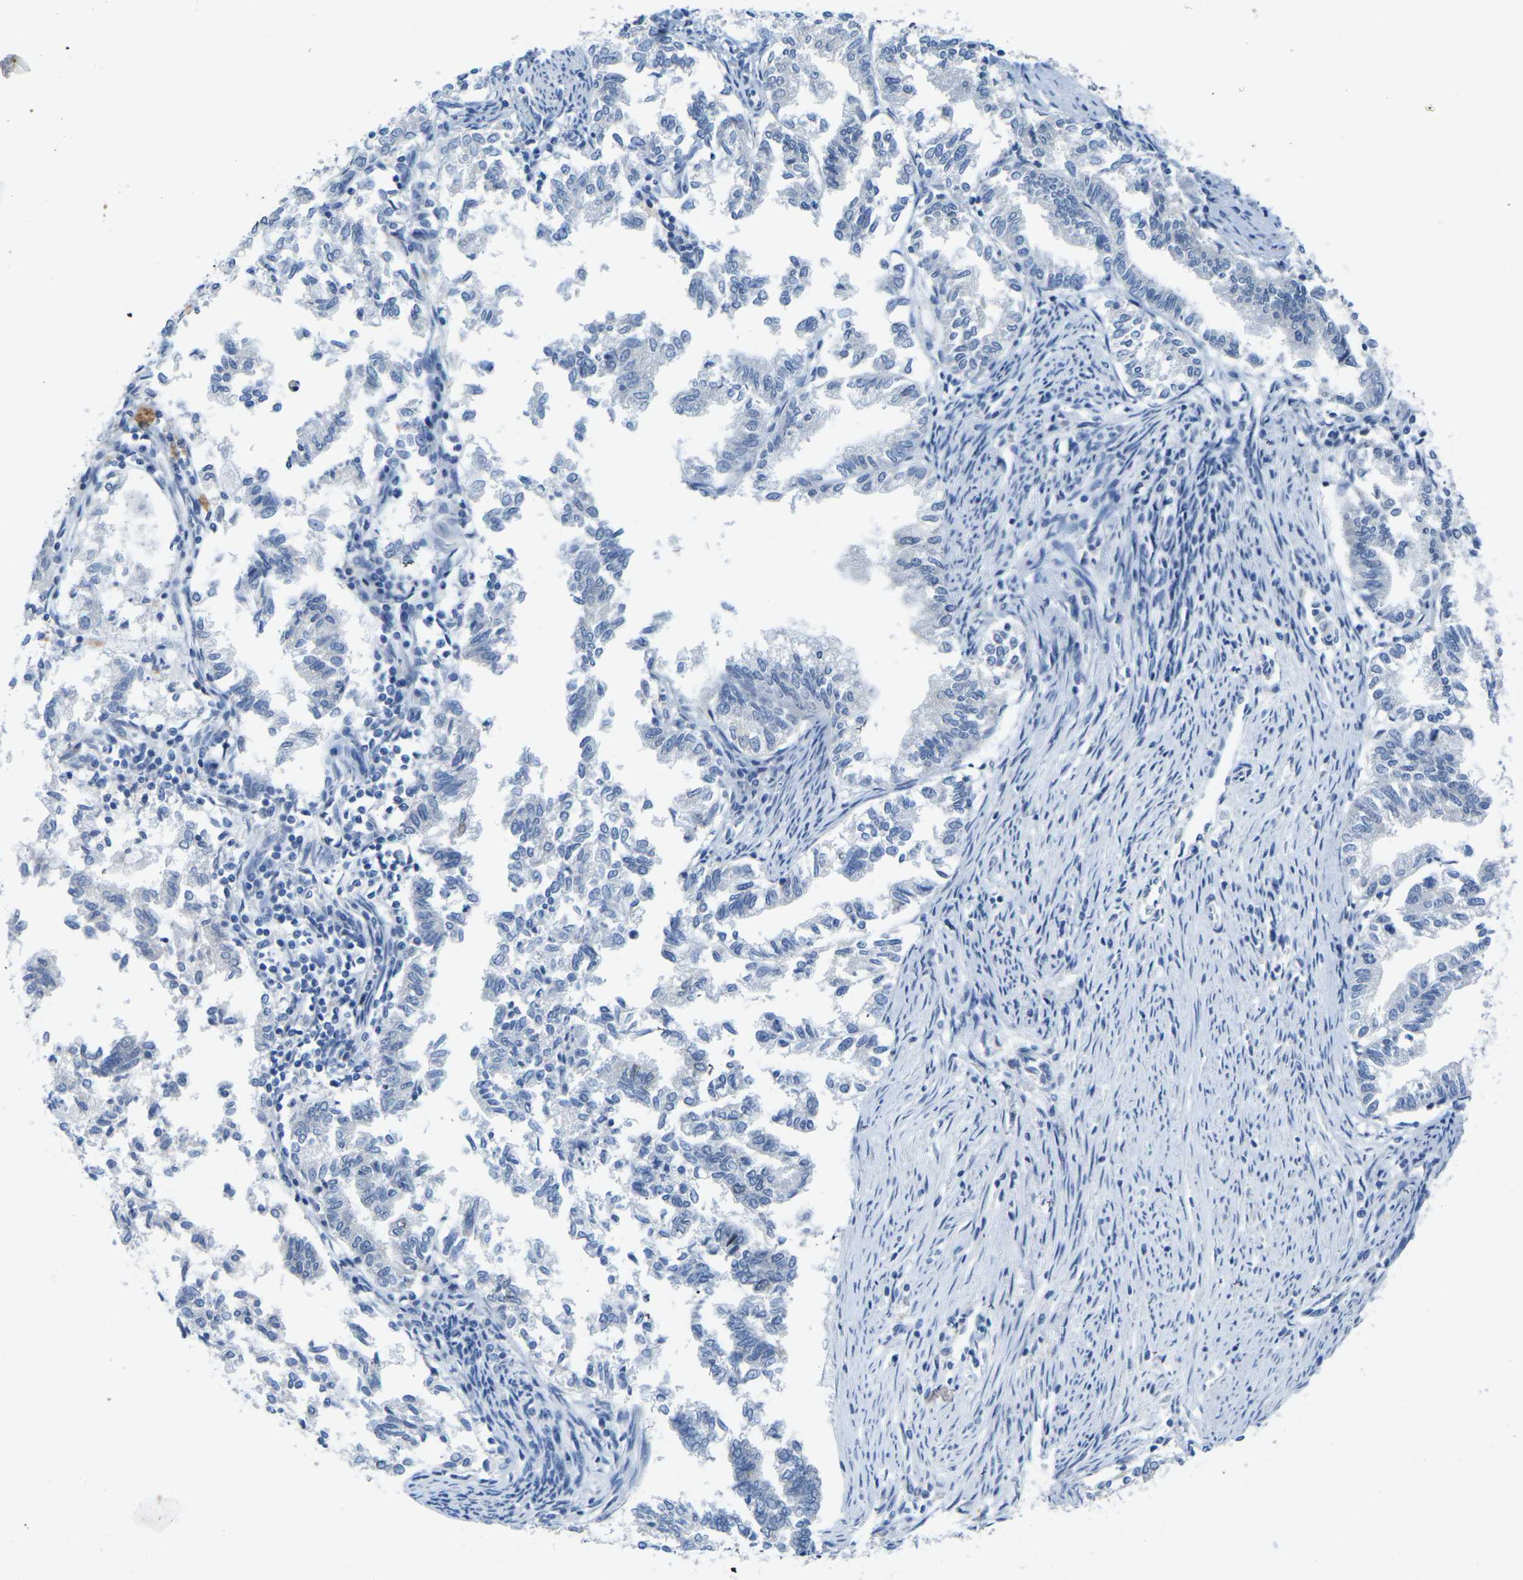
{"staining": {"intensity": "negative", "quantity": "none", "location": "none"}, "tissue": "endometrial cancer", "cell_type": "Tumor cells", "image_type": "cancer", "snomed": [{"axis": "morphology", "description": "Necrosis, NOS"}, {"axis": "morphology", "description": "Adenocarcinoma, NOS"}, {"axis": "topography", "description": "Endometrium"}], "caption": "There is no significant positivity in tumor cells of endometrial cancer (adenocarcinoma).", "gene": "CDK2", "patient": {"sex": "female", "age": 79}}